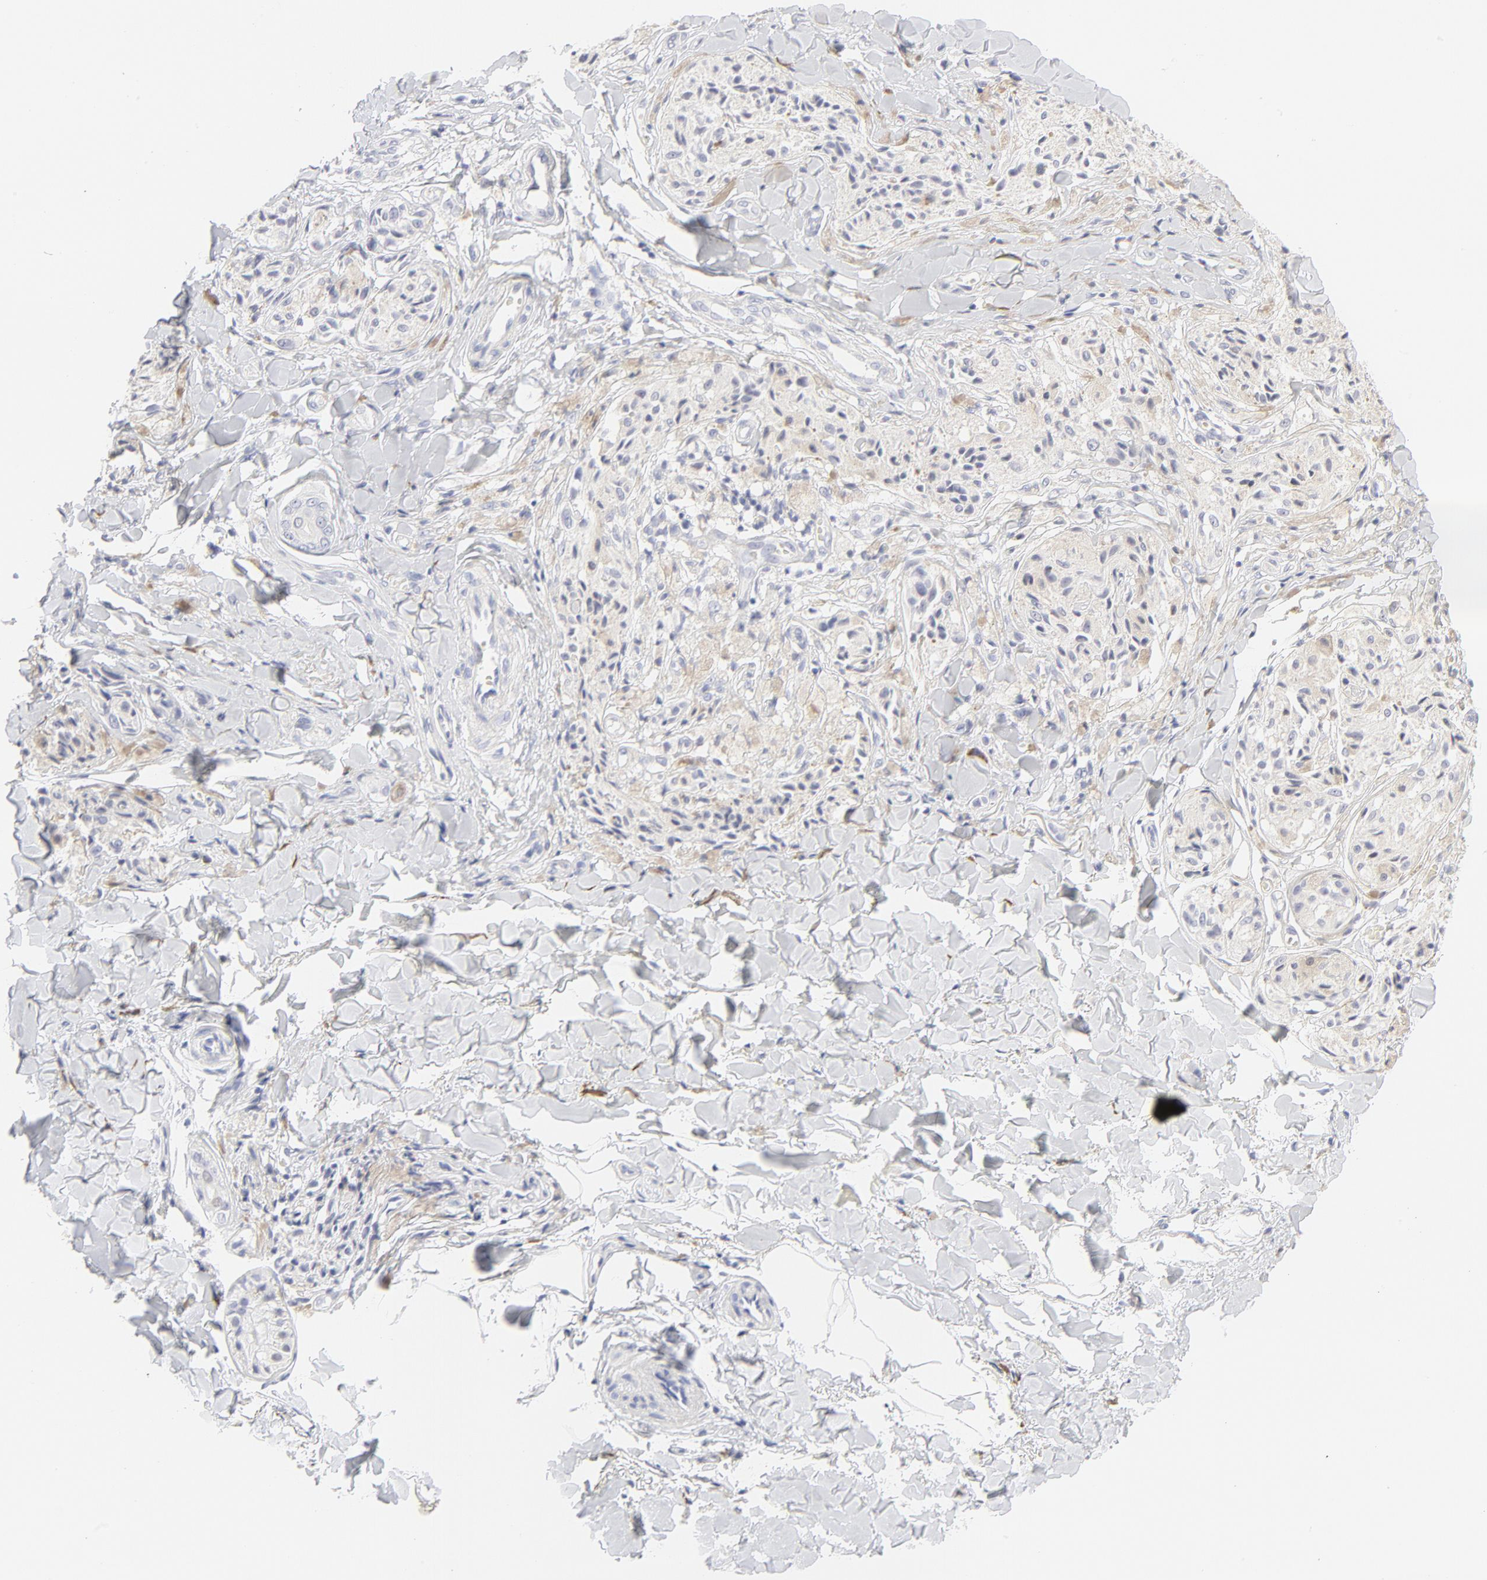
{"staining": {"intensity": "weak", "quantity": "25%-75%", "location": "cytoplasmic/membranous"}, "tissue": "melanoma", "cell_type": "Tumor cells", "image_type": "cancer", "snomed": [{"axis": "morphology", "description": "Malignant melanoma, Metastatic site"}, {"axis": "topography", "description": "Skin"}], "caption": "A brown stain highlights weak cytoplasmic/membranous positivity of a protein in malignant melanoma (metastatic site) tumor cells. (brown staining indicates protein expression, while blue staining denotes nuclei).", "gene": "ELF3", "patient": {"sex": "female", "age": 66}}